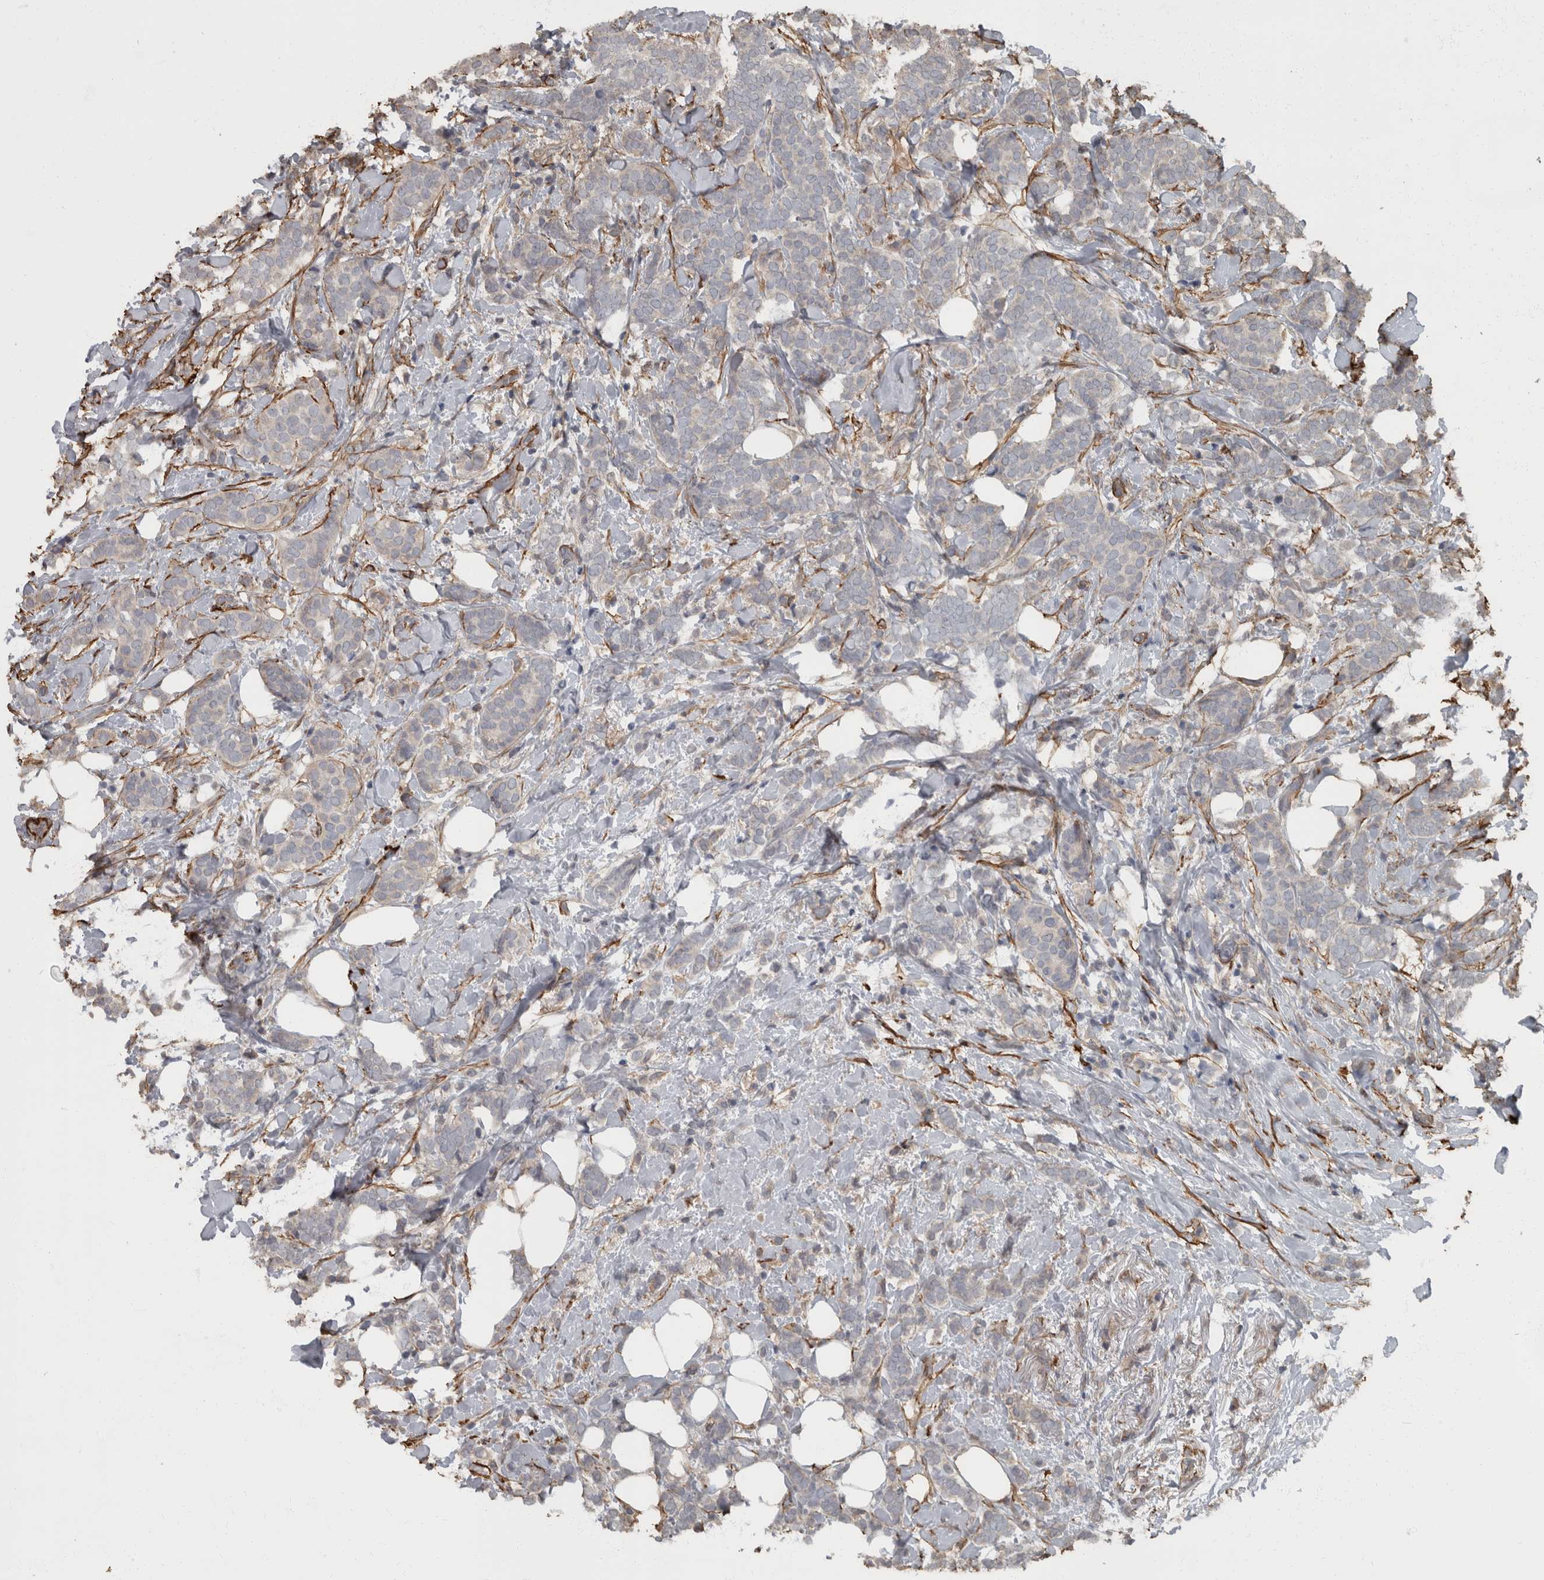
{"staining": {"intensity": "negative", "quantity": "none", "location": "none"}, "tissue": "breast cancer", "cell_type": "Tumor cells", "image_type": "cancer", "snomed": [{"axis": "morphology", "description": "Lobular carcinoma"}, {"axis": "topography", "description": "Breast"}], "caption": "This is a photomicrograph of immunohistochemistry staining of lobular carcinoma (breast), which shows no positivity in tumor cells.", "gene": "MASTL", "patient": {"sex": "female", "age": 50}}